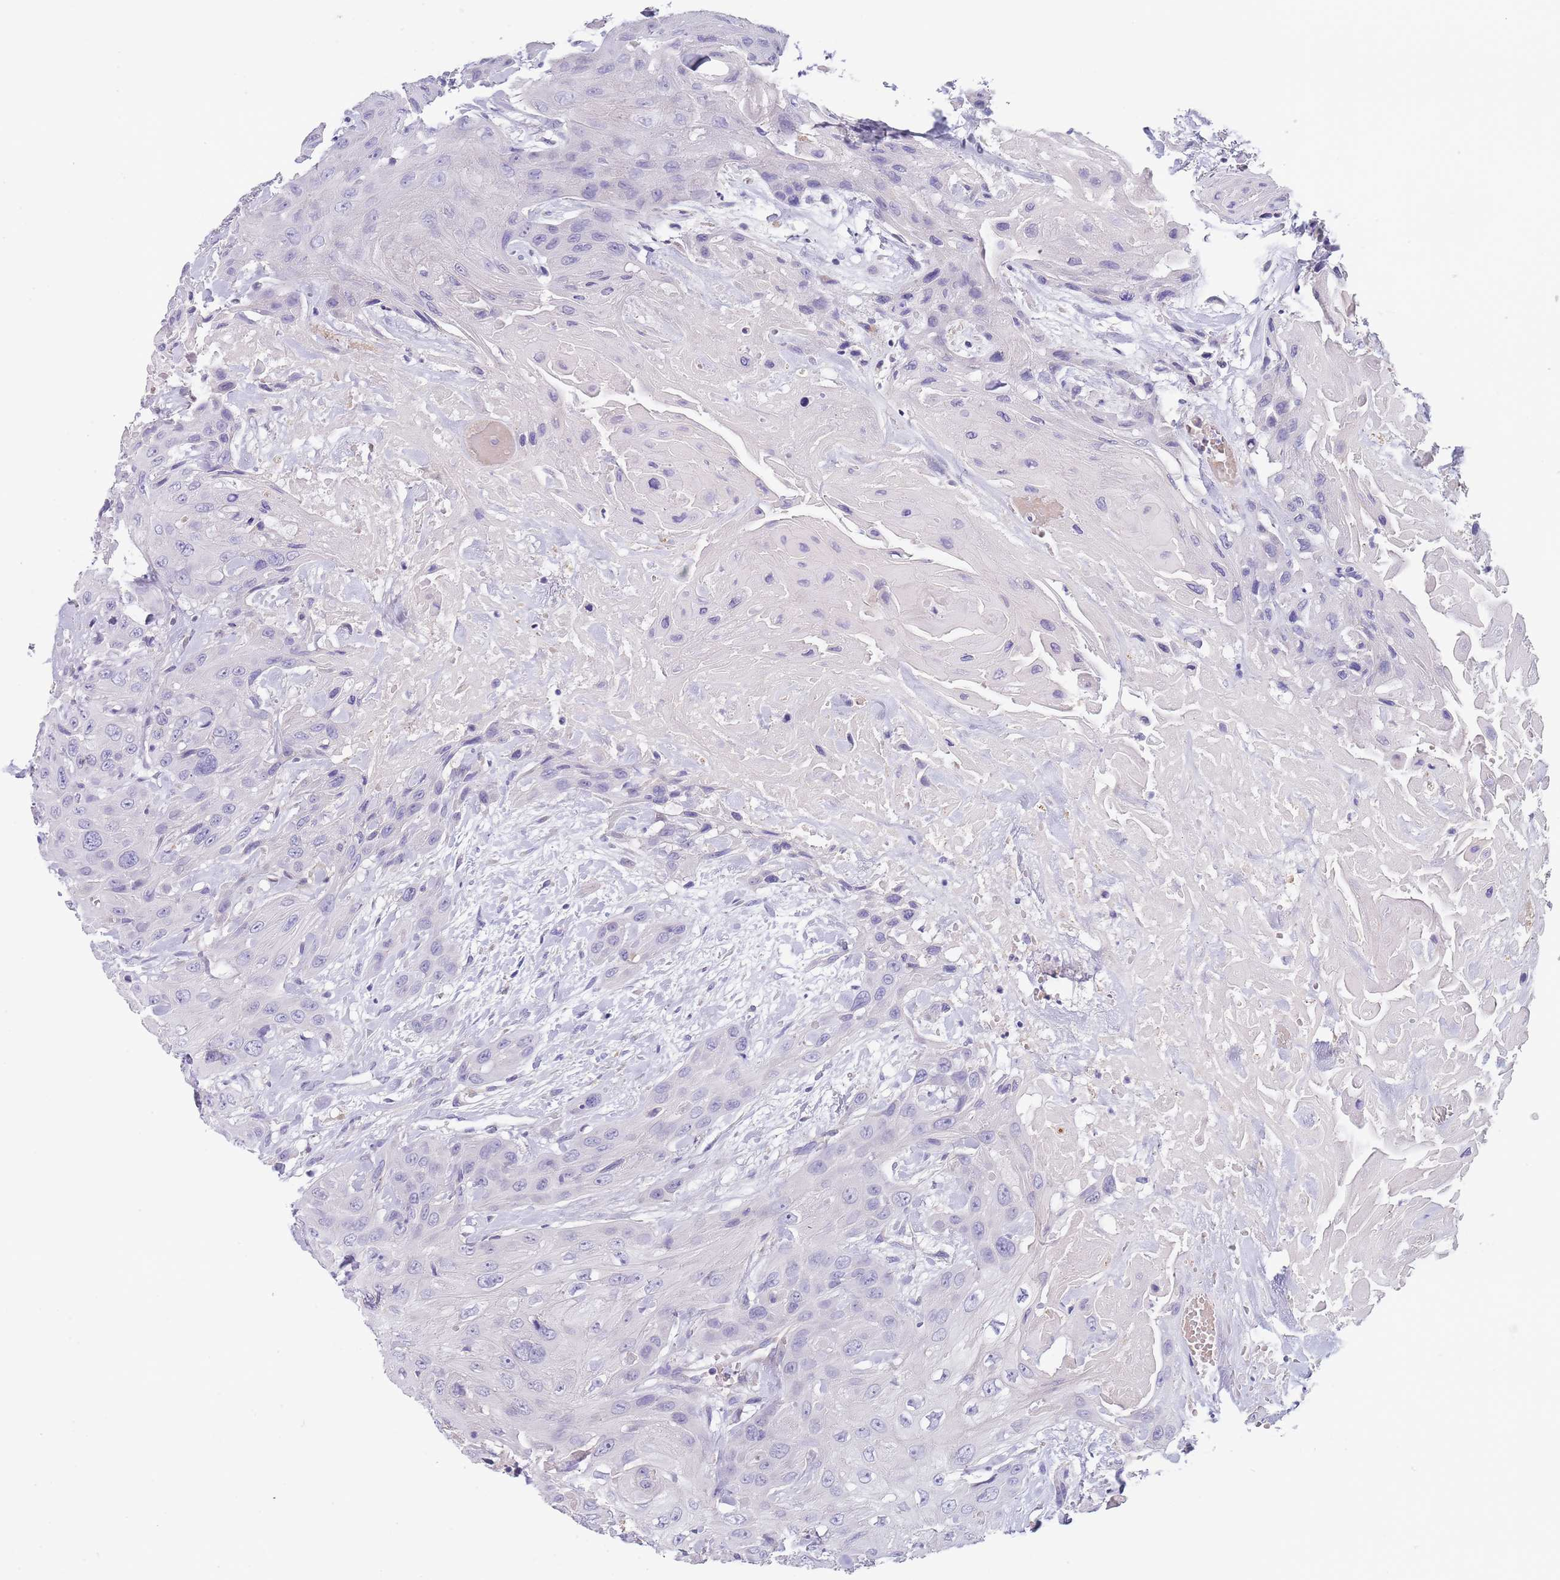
{"staining": {"intensity": "negative", "quantity": "none", "location": "none"}, "tissue": "head and neck cancer", "cell_type": "Tumor cells", "image_type": "cancer", "snomed": [{"axis": "morphology", "description": "Squamous cell carcinoma, NOS"}, {"axis": "topography", "description": "Head-Neck"}], "caption": "Immunohistochemistry (IHC) photomicrograph of human squamous cell carcinoma (head and neck) stained for a protein (brown), which displays no staining in tumor cells.", "gene": "MAN1C1", "patient": {"sex": "male", "age": 81}}